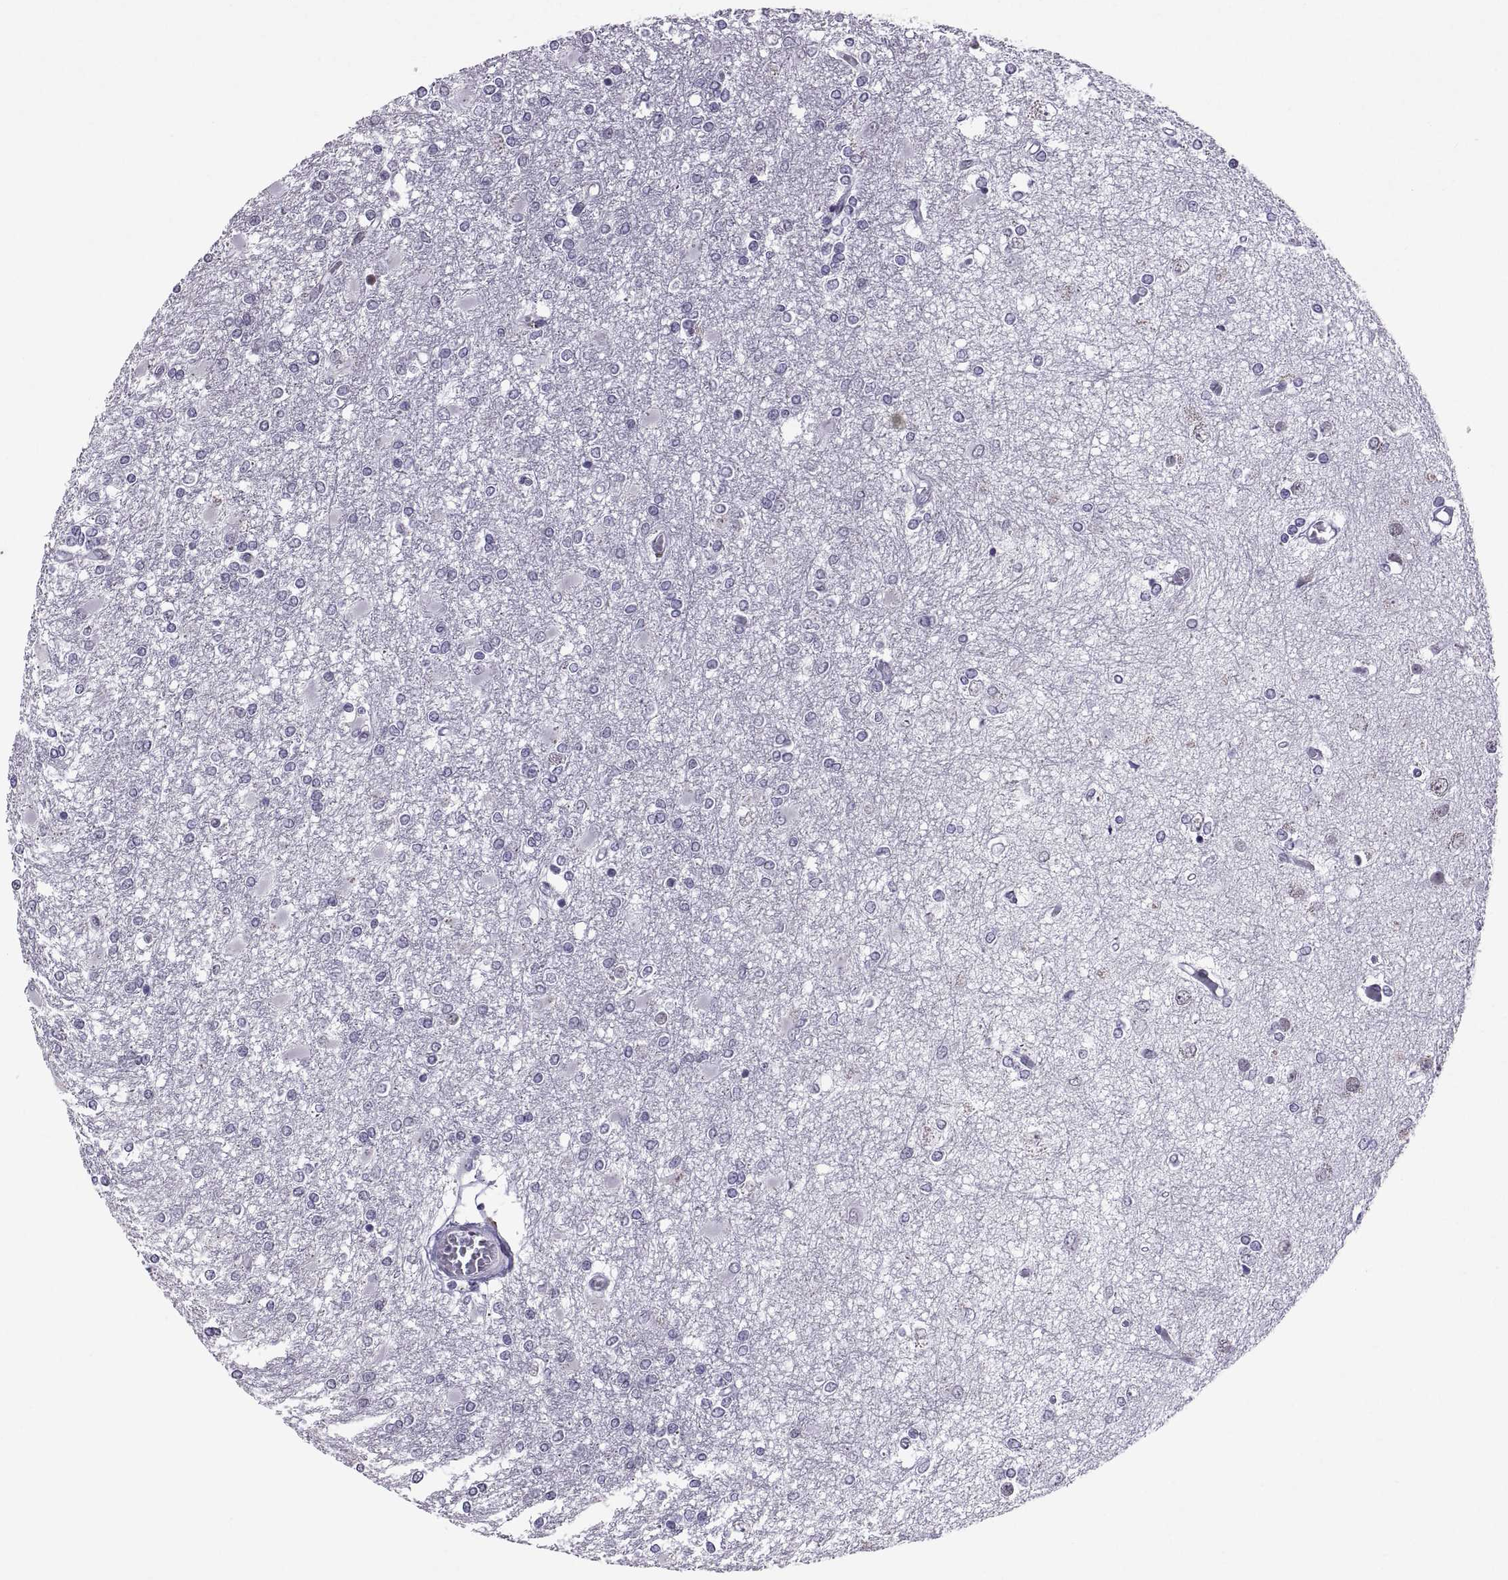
{"staining": {"intensity": "negative", "quantity": "none", "location": "none"}, "tissue": "glioma", "cell_type": "Tumor cells", "image_type": "cancer", "snomed": [{"axis": "morphology", "description": "Glioma, malignant, High grade"}, {"axis": "topography", "description": "Cerebral cortex"}], "caption": "IHC of glioma demonstrates no staining in tumor cells.", "gene": "KRT77", "patient": {"sex": "male", "age": 79}}